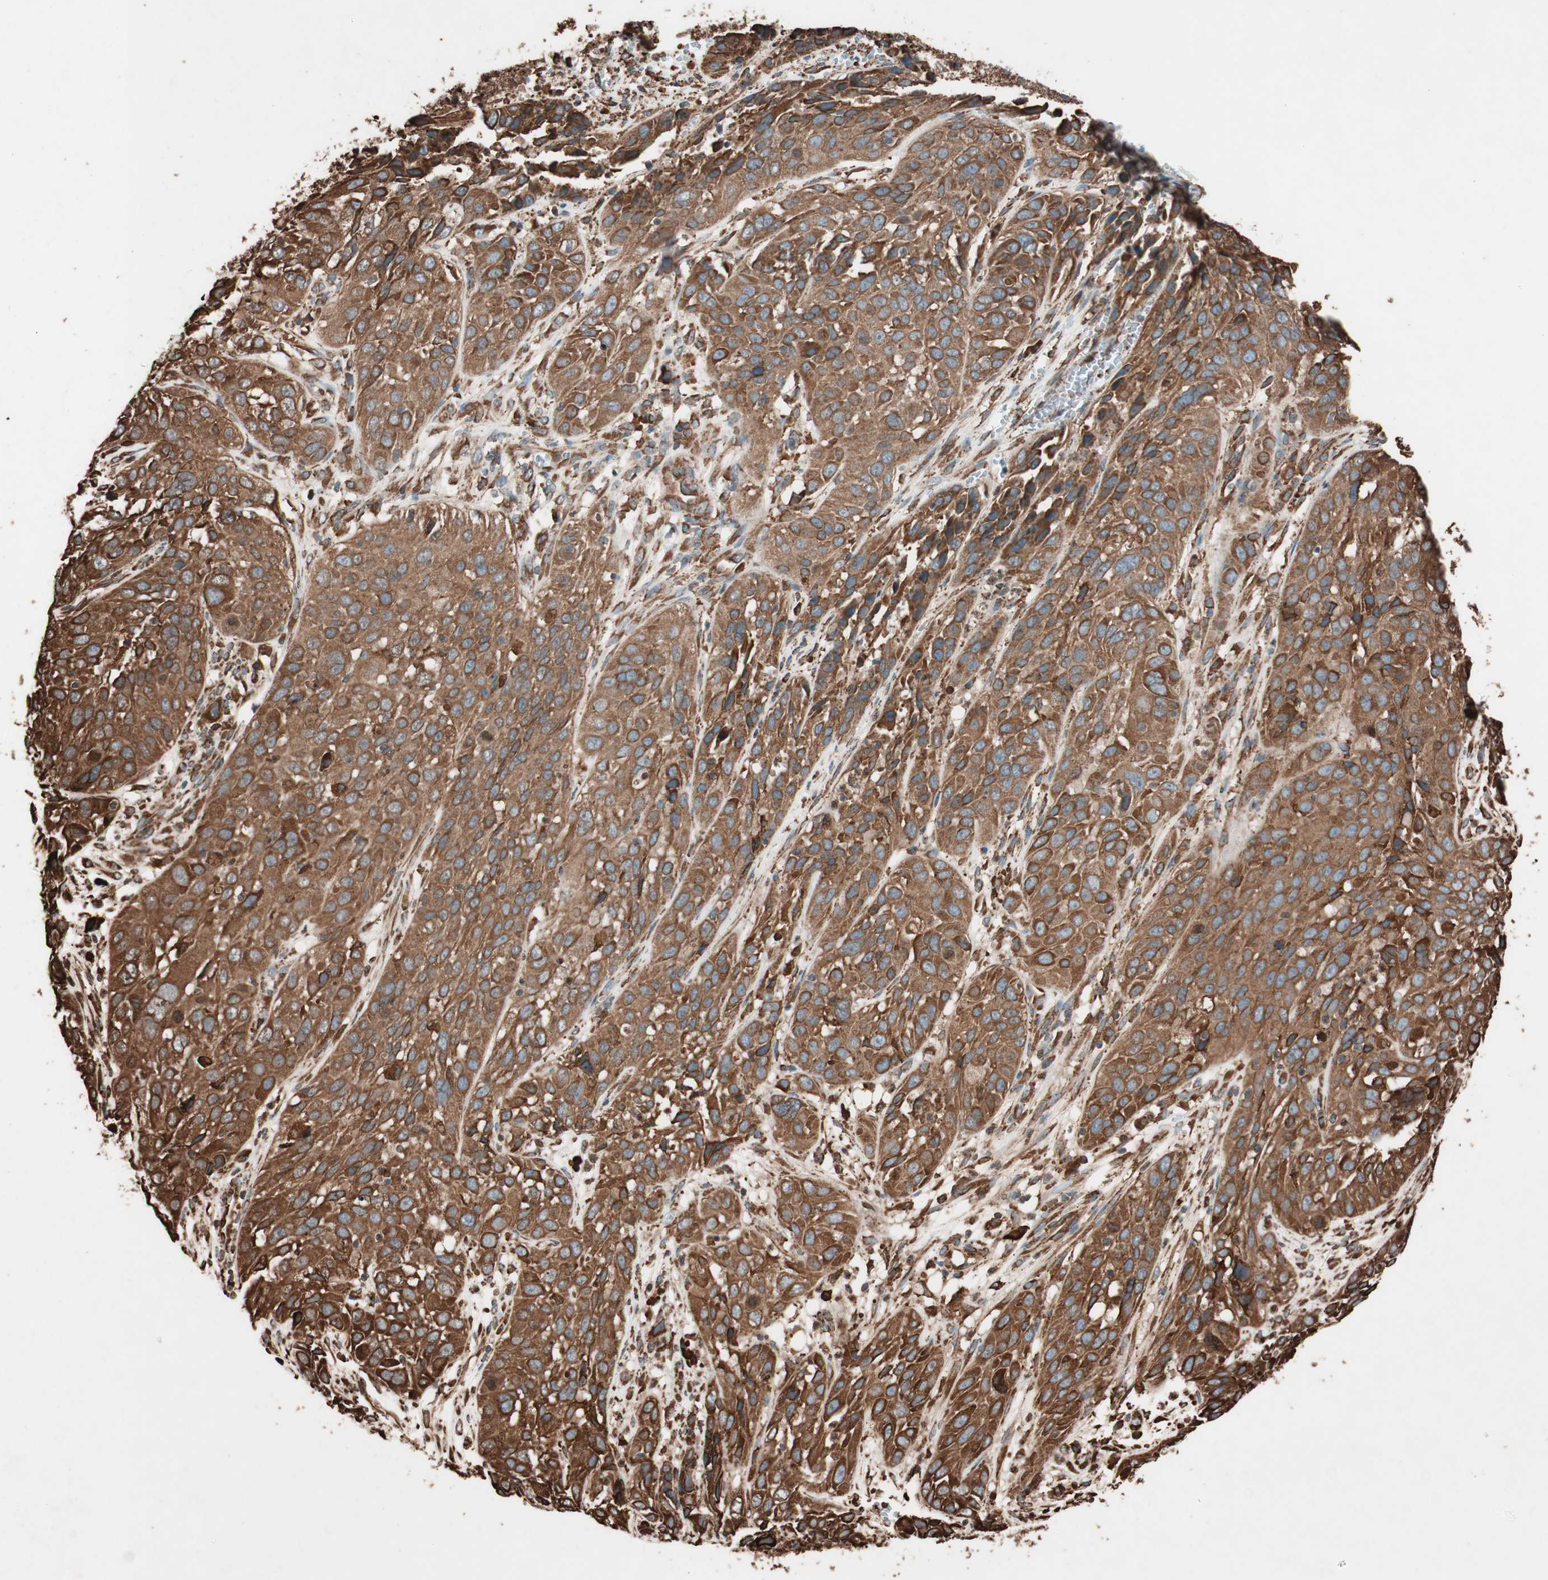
{"staining": {"intensity": "strong", "quantity": ">75%", "location": "cytoplasmic/membranous"}, "tissue": "cervical cancer", "cell_type": "Tumor cells", "image_type": "cancer", "snomed": [{"axis": "morphology", "description": "Squamous cell carcinoma, NOS"}, {"axis": "topography", "description": "Cervix"}], "caption": "Squamous cell carcinoma (cervical) stained with a brown dye exhibits strong cytoplasmic/membranous positive staining in approximately >75% of tumor cells.", "gene": "VEGFA", "patient": {"sex": "female", "age": 32}}